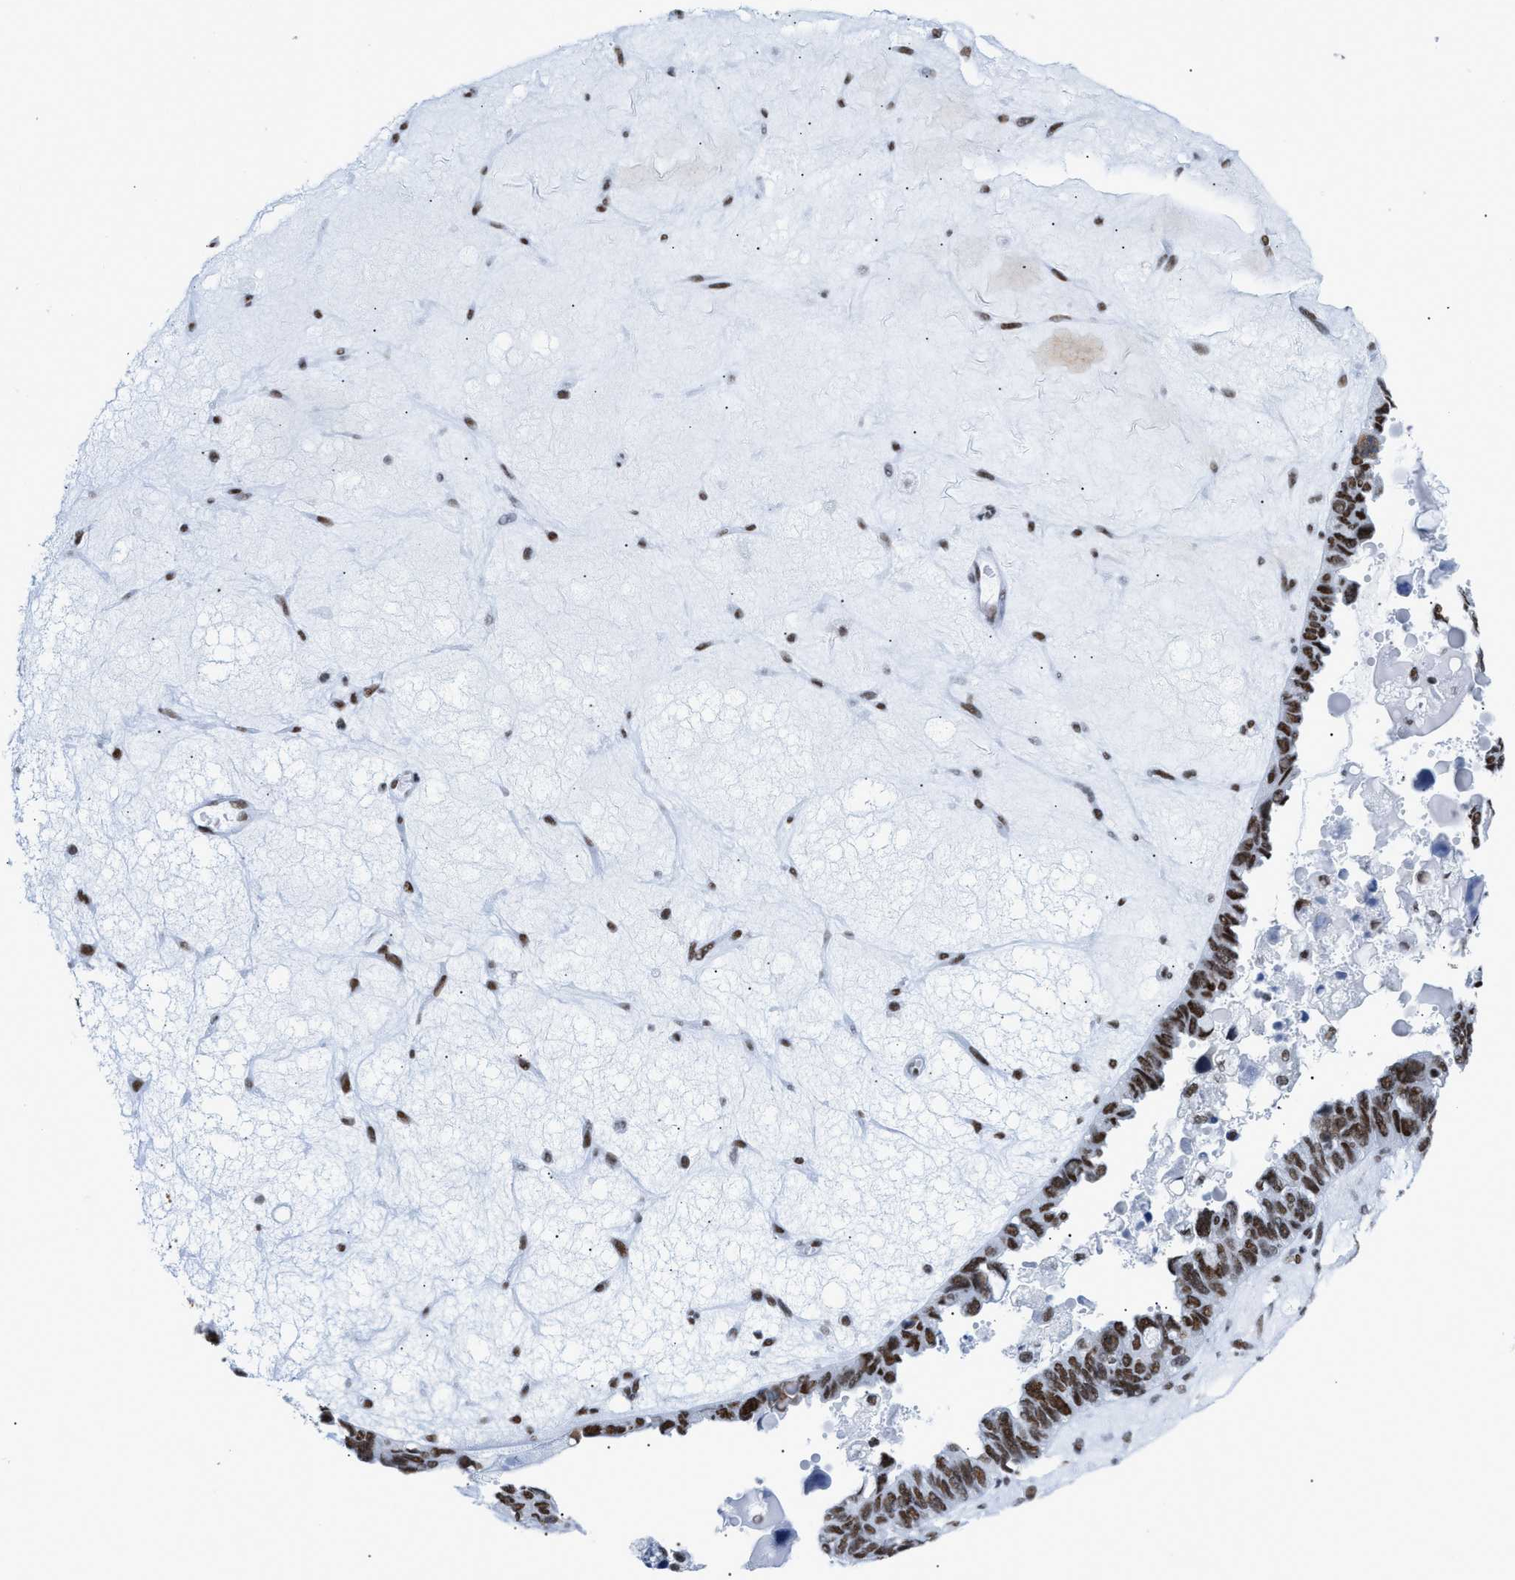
{"staining": {"intensity": "strong", "quantity": ">75%", "location": "nuclear"}, "tissue": "ovarian cancer", "cell_type": "Tumor cells", "image_type": "cancer", "snomed": [{"axis": "morphology", "description": "Cystadenocarcinoma, serous, NOS"}, {"axis": "topography", "description": "Ovary"}], "caption": "Immunohistochemical staining of ovarian cancer (serous cystadenocarcinoma) shows strong nuclear protein positivity in approximately >75% of tumor cells. (DAB (3,3'-diaminobenzidine) IHC, brown staining for protein, blue staining for nuclei).", "gene": "CCAR2", "patient": {"sex": "female", "age": 79}}